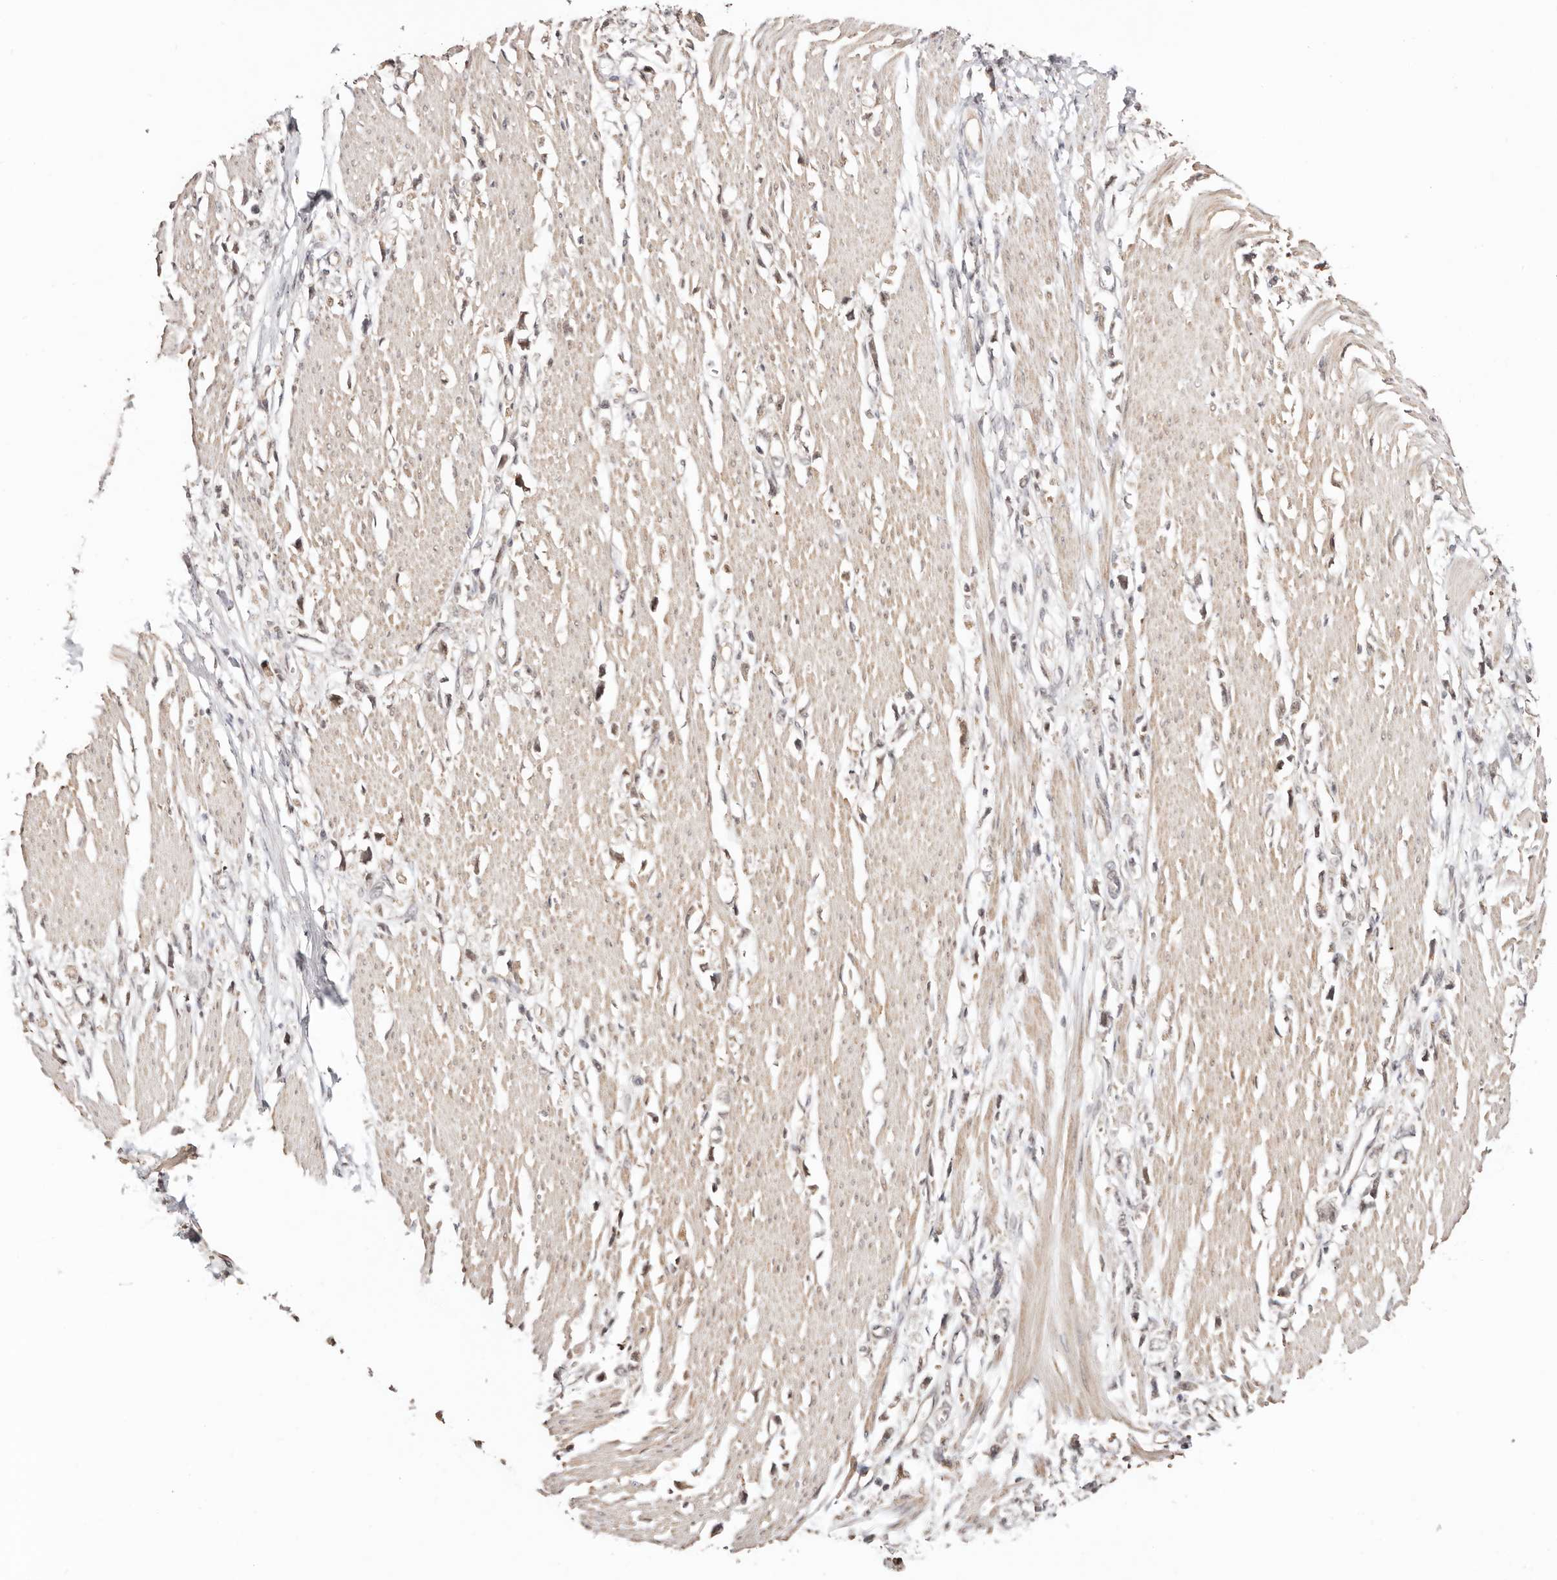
{"staining": {"intensity": "weak", "quantity": "<25%", "location": "nuclear"}, "tissue": "stomach cancer", "cell_type": "Tumor cells", "image_type": "cancer", "snomed": [{"axis": "morphology", "description": "Adenocarcinoma, NOS"}, {"axis": "topography", "description": "Stomach"}], "caption": "Immunohistochemical staining of stomach adenocarcinoma displays no significant positivity in tumor cells.", "gene": "CTNNBL1", "patient": {"sex": "female", "age": 59}}